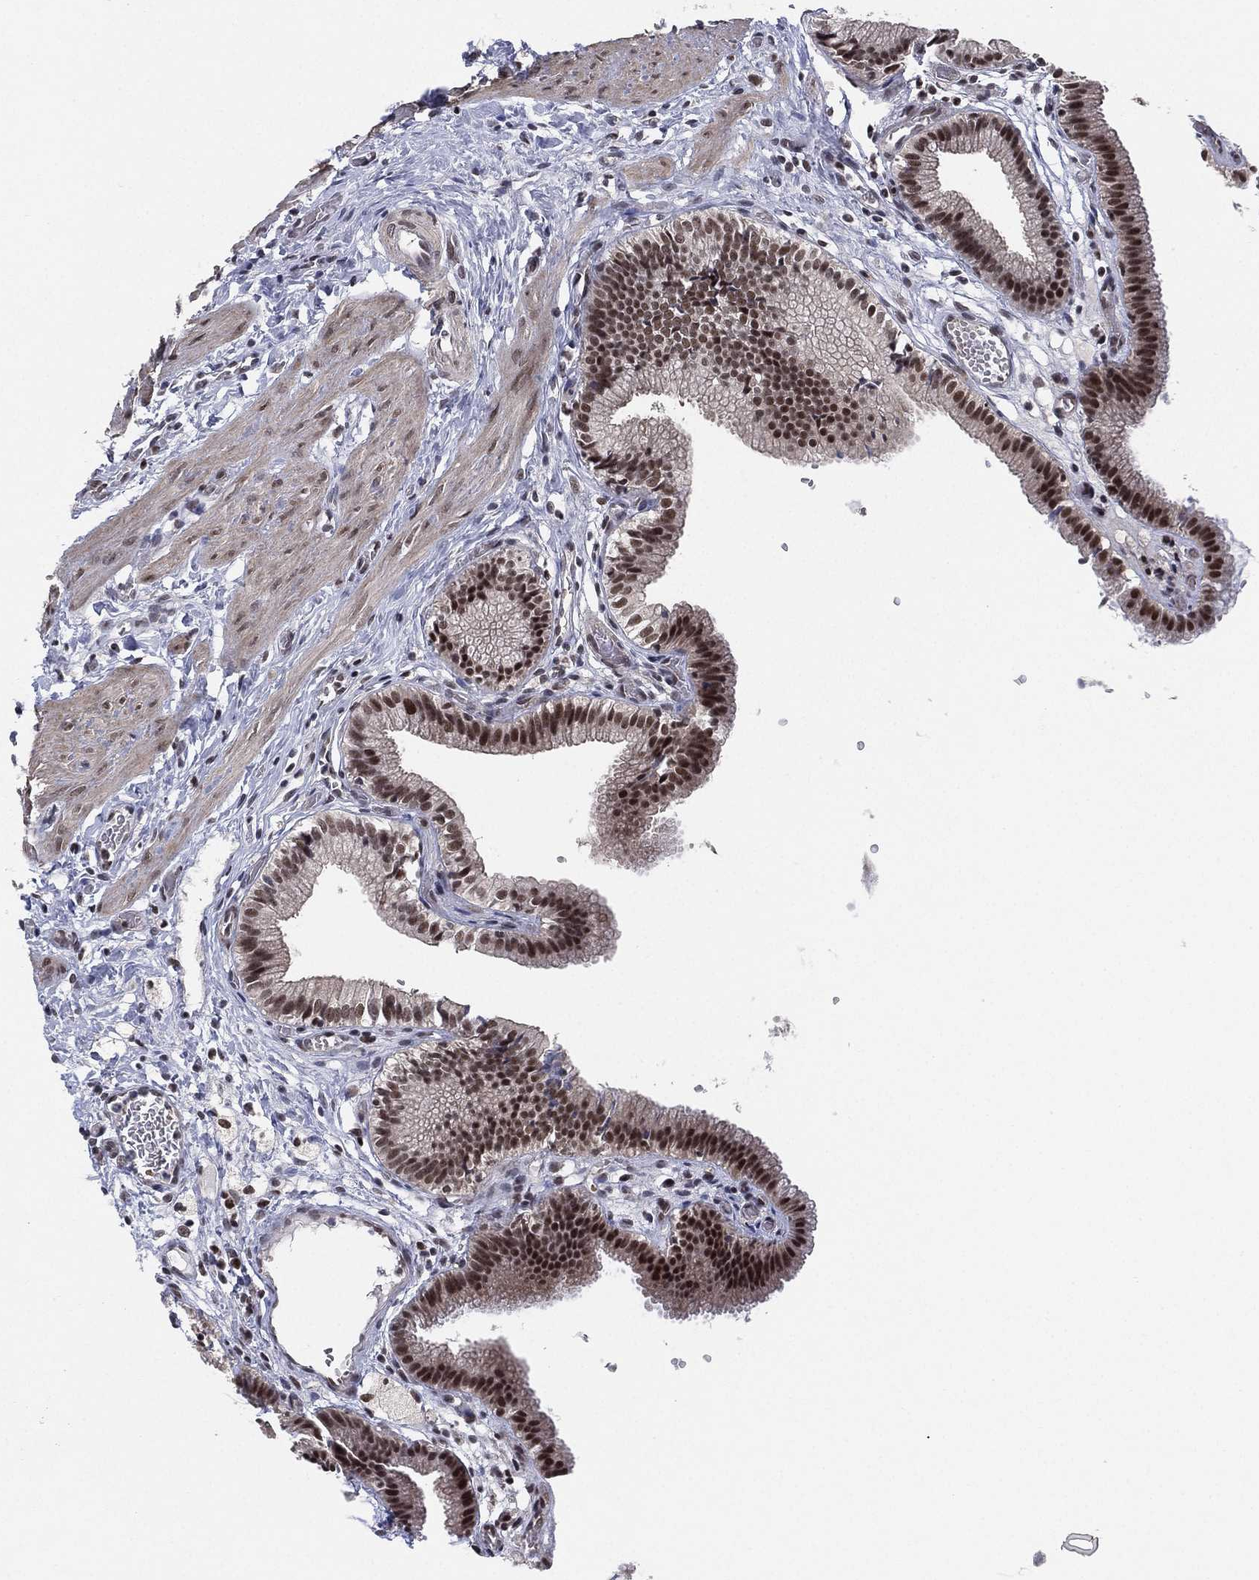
{"staining": {"intensity": "strong", "quantity": ">75%", "location": "nuclear"}, "tissue": "gallbladder", "cell_type": "Glandular cells", "image_type": "normal", "snomed": [{"axis": "morphology", "description": "Normal tissue, NOS"}, {"axis": "topography", "description": "Gallbladder"}], "caption": "Gallbladder stained with a brown dye demonstrates strong nuclear positive positivity in approximately >75% of glandular cells.", "gene": "DGCR8", "patient": {"sex": "female", "age": 24}}